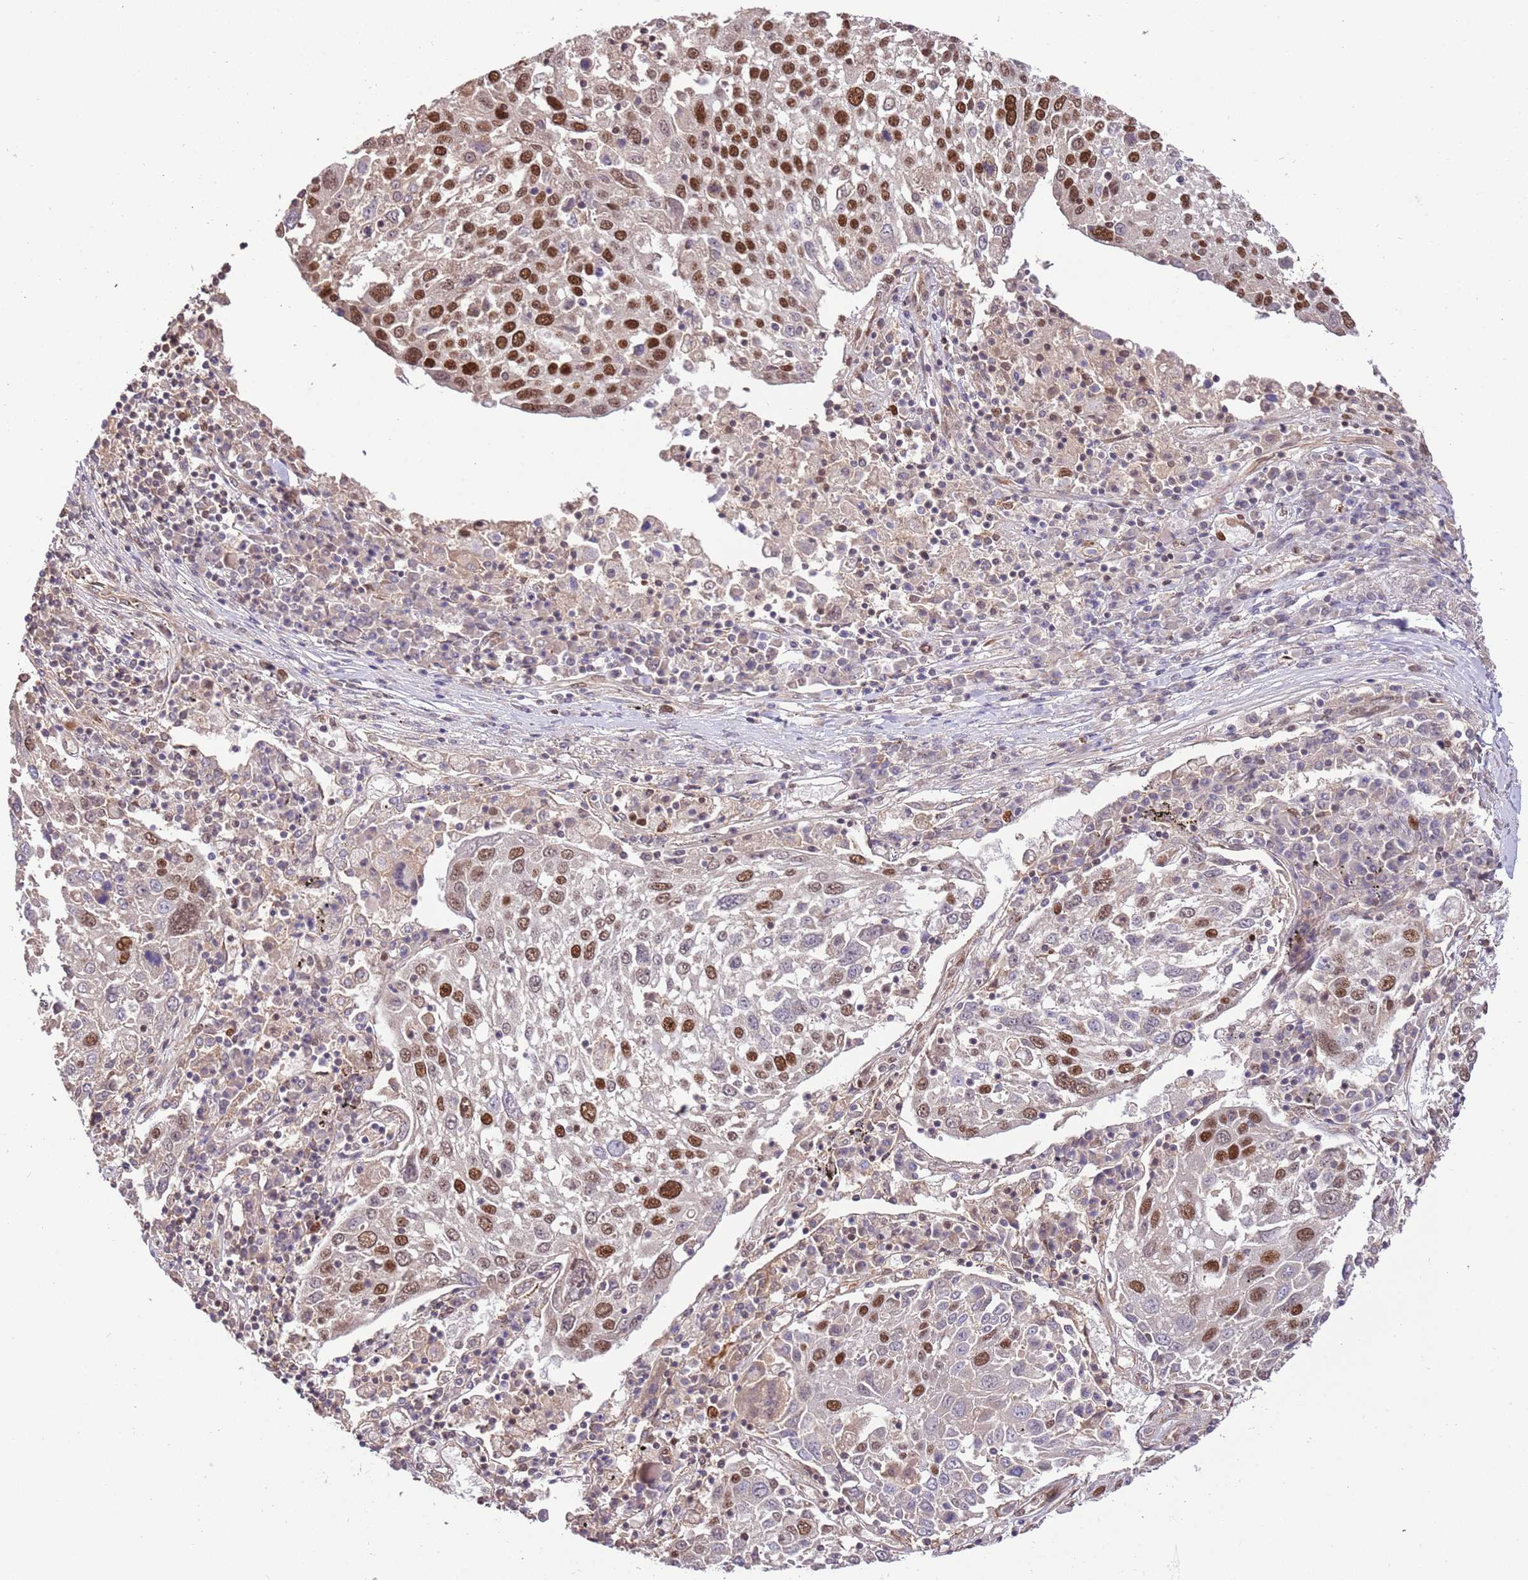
{"staining": {"intensity": "strong", "quantity": ">75%", "location": "nuclear"}, "tissue": "lung cancer", "cell_type": "Tumor cells", "image_type": "cancer", "snomed": [{"axis": "morphology", "description": "Squamous cell carcinoma, NOS"}, {"axis": "topography", "description": "Lung"}], "caption": "IHC histopathology image of human lung squamous cell carcinoma stained for a protein (brown), which exhibits high levels of strong nuclear positivity in approximately >75% of tumor cells.", "gene": "RIF1", "patient": {"sex": "male", "age": 65}}